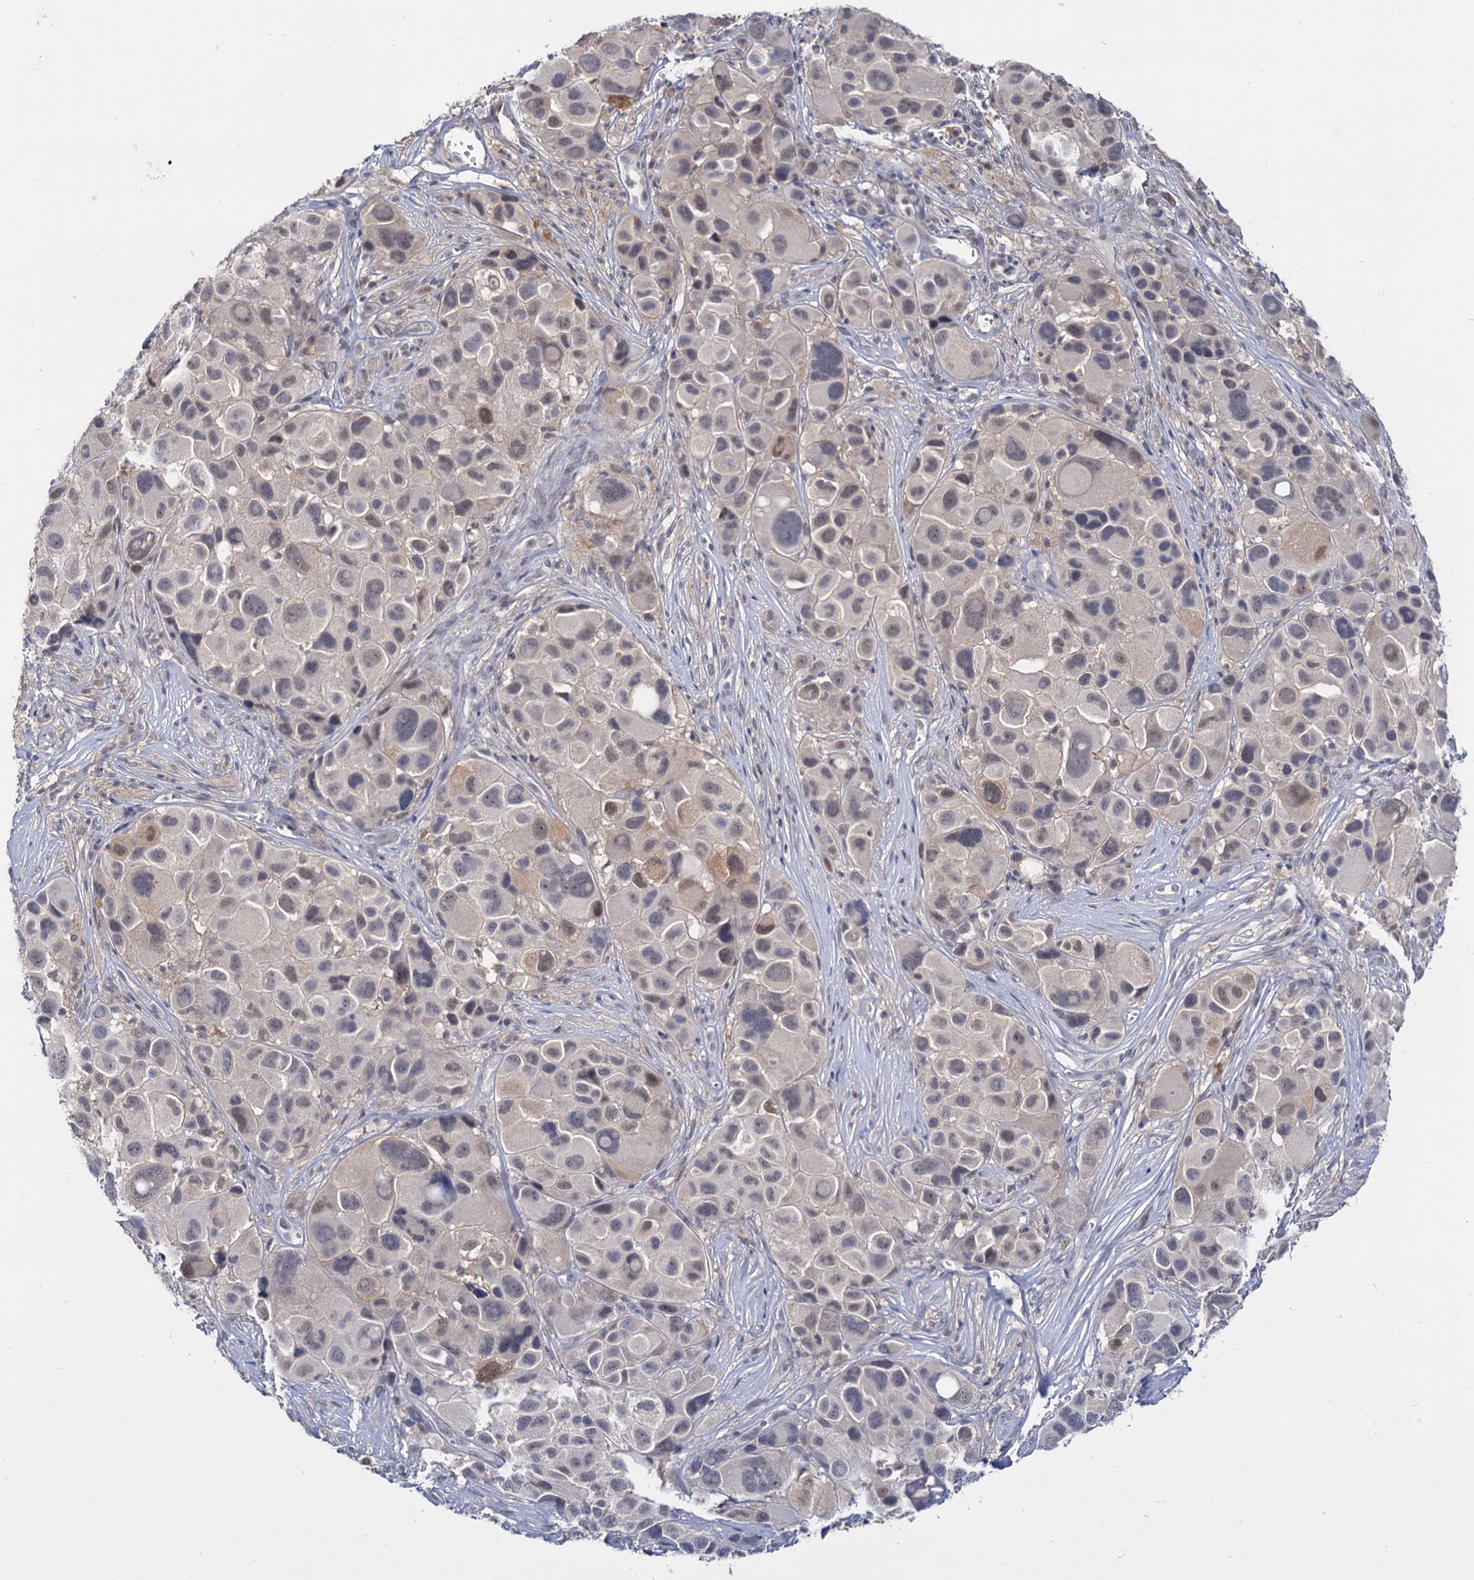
{"staining": {"intensity": "negative", "quantity": "none", "location": "none"}, "tissue": "melanoma", "cell_type": "Tumor cells", "image_type": "cancer", "snomed": [{"axis": "morphology", "description": "Malignant melanoma, NOS"}, {"axis": "topography", "description": "Skin of trunk"}], "caption": "A micrograph of human melanoma is negative for staining in tumor cells. The staining was performed using DAB (3,3'-diaminobenzidine) to visualize the protein expression in brown, while the nuclei were stained in blue with hematoxylin (Magnification: 20x).", "gene": "NEK10", "patient": {"sex": "male", "age": 71}}